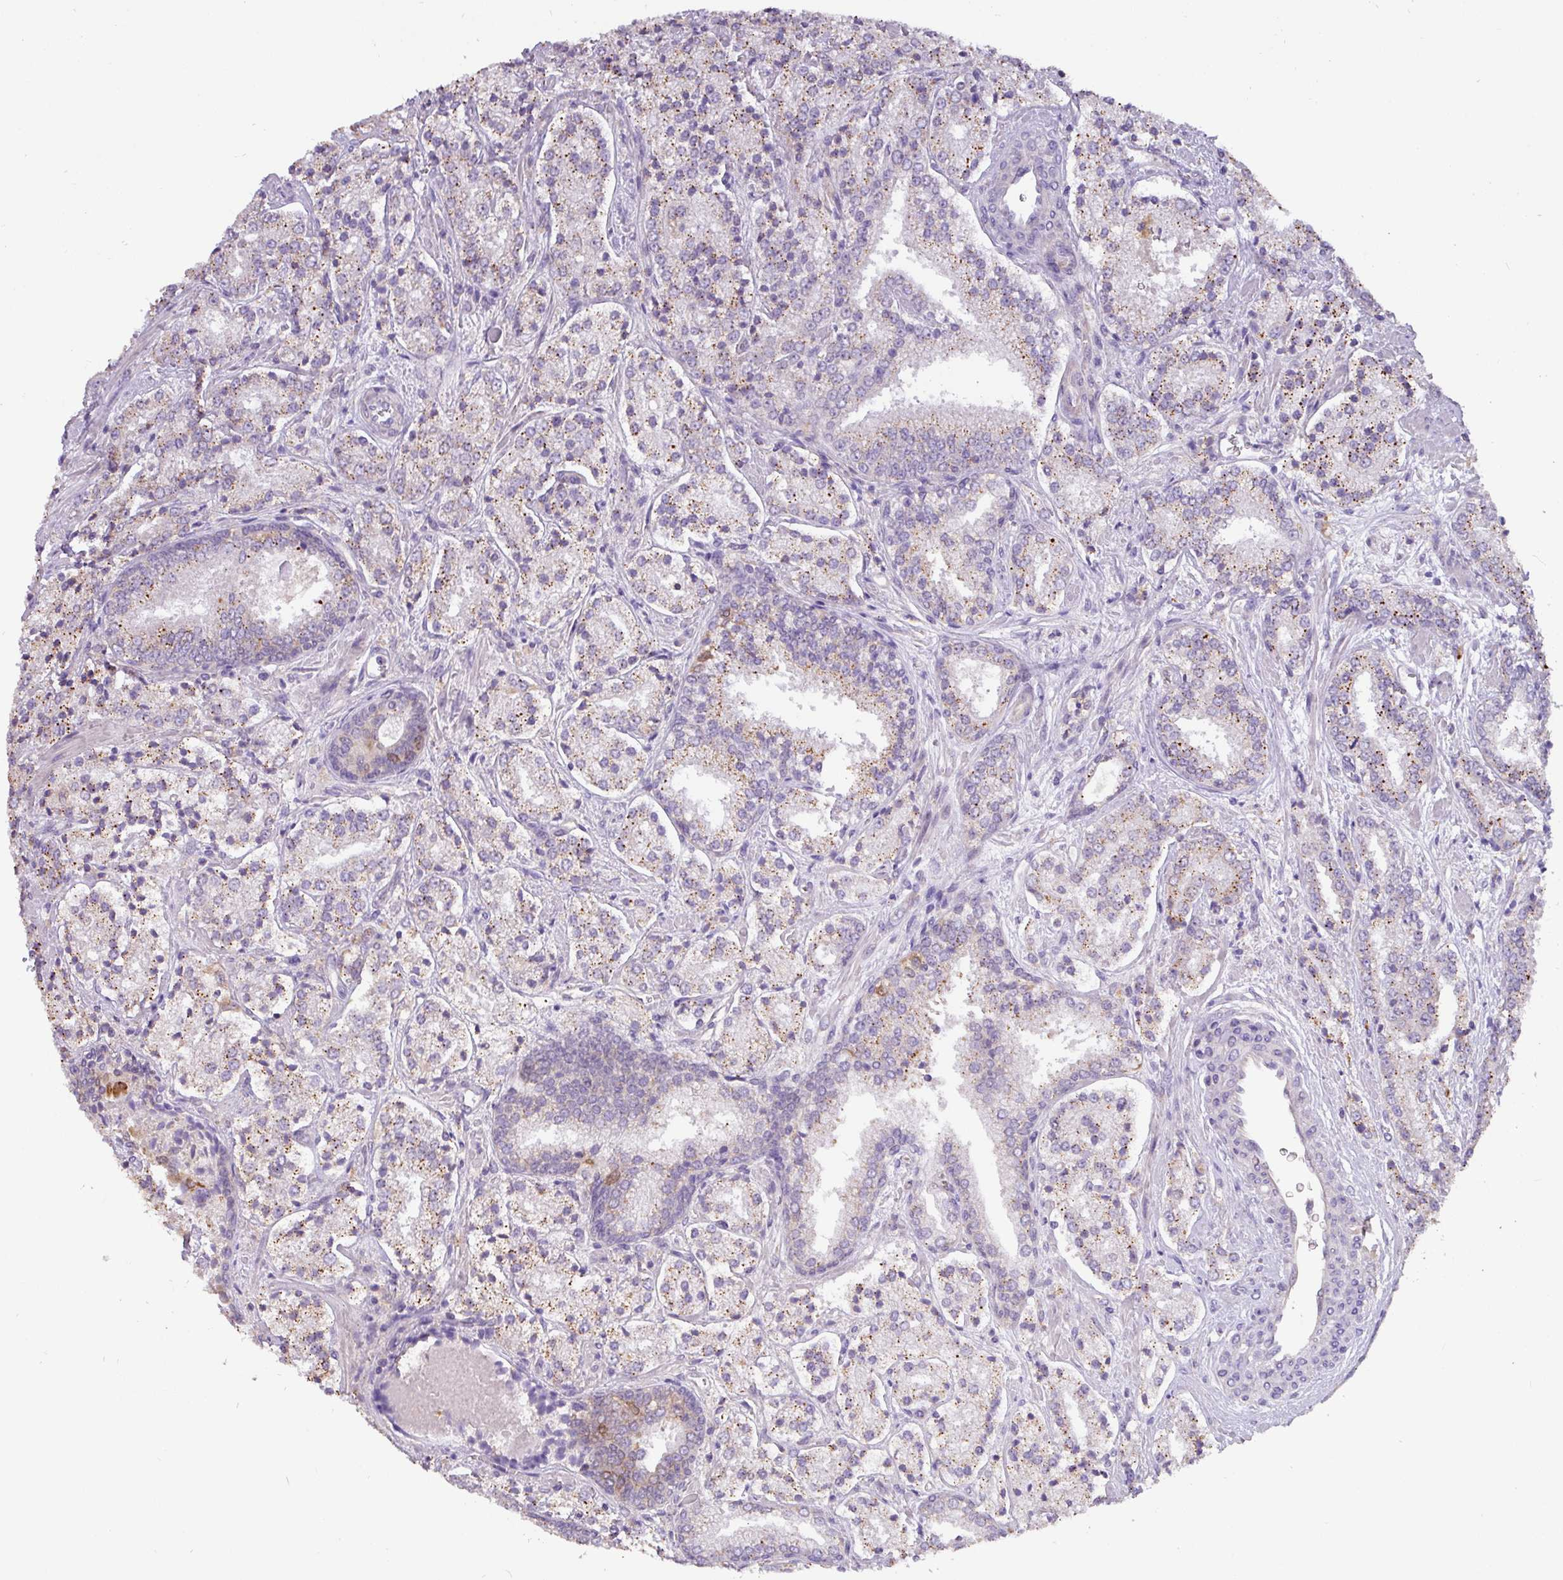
{"staining": {"intensity": "moderate", "quantity": "25%-75%", "location": "cytoplasmic/membranous"}, "tissue": "prostate cancer", "cell_type": "Tumor cells", "image_type": "cancer", "snomed": [{"axis": "morphology", "description": "Adenocarcinoma, High grade"}, {"axis": "topography", "description": "Prostate"}], "caption": "Prostate cancer stained with a protein marker exhibits moderate staining in tumor cells.", "gene": "GCNT7", "patient": {"sex": "male", "age": 63}}